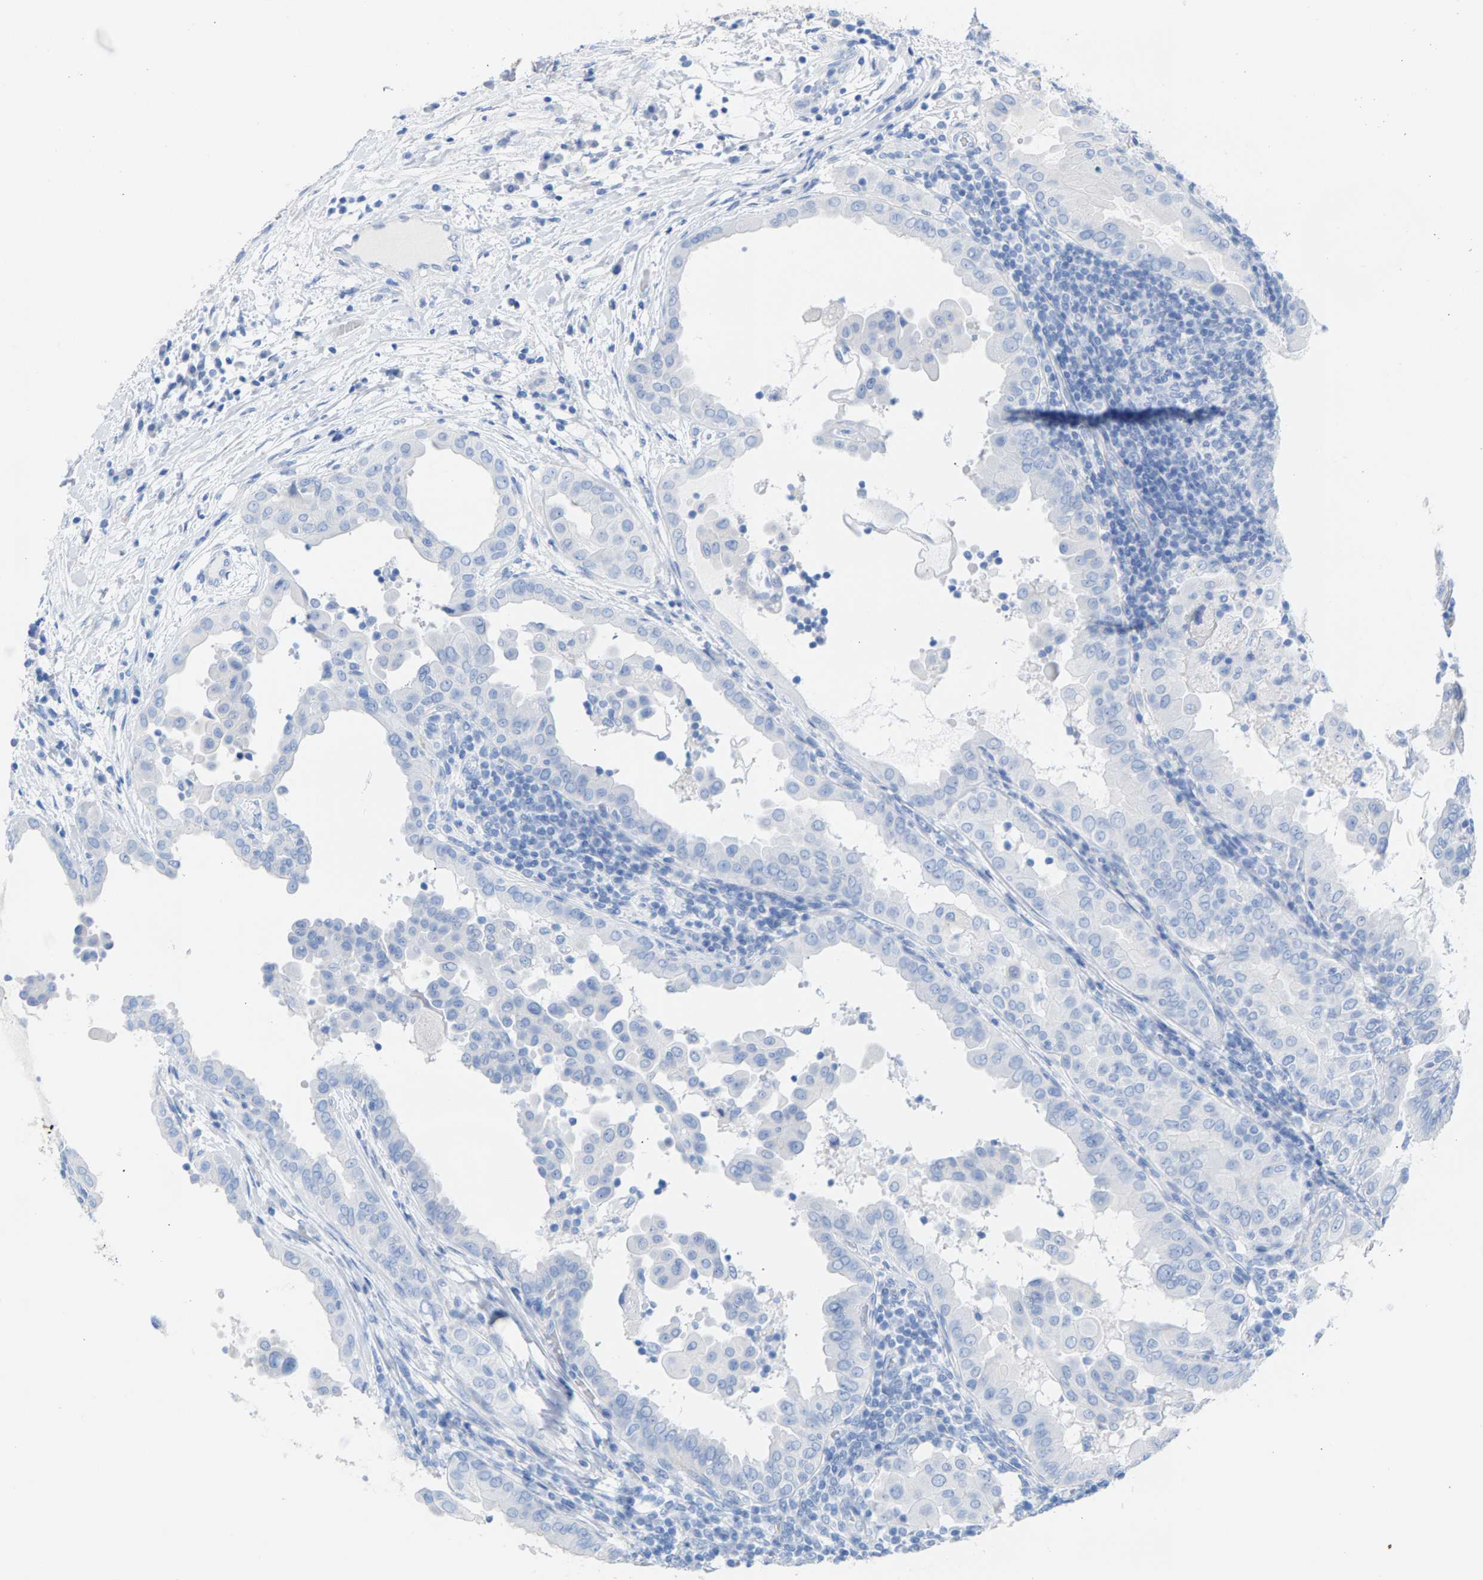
{"staining": {"intensity": "negative", "quantity": "none", "location": "none"}, "tissue": "thyroid cancer", "cell_type": "Tumor cells", "image_type": "cancer", "snomed": [{"axis": "morphology", "description": "Papillary adenocarcinoma, NOS"}, {"axis": "topography", "description": "Thyroid gland"}], "caption": "High power microscopy image of an immunohistochemistry photomicrograph of thyroid cancer, revealing no significant positivity in tumor cells. (DAB (3,3'-diaminobenzidine) IHC with hematoxylin counter stain).", "gene": "CPA1", "patient": {"sex": "male", "age": 33}}